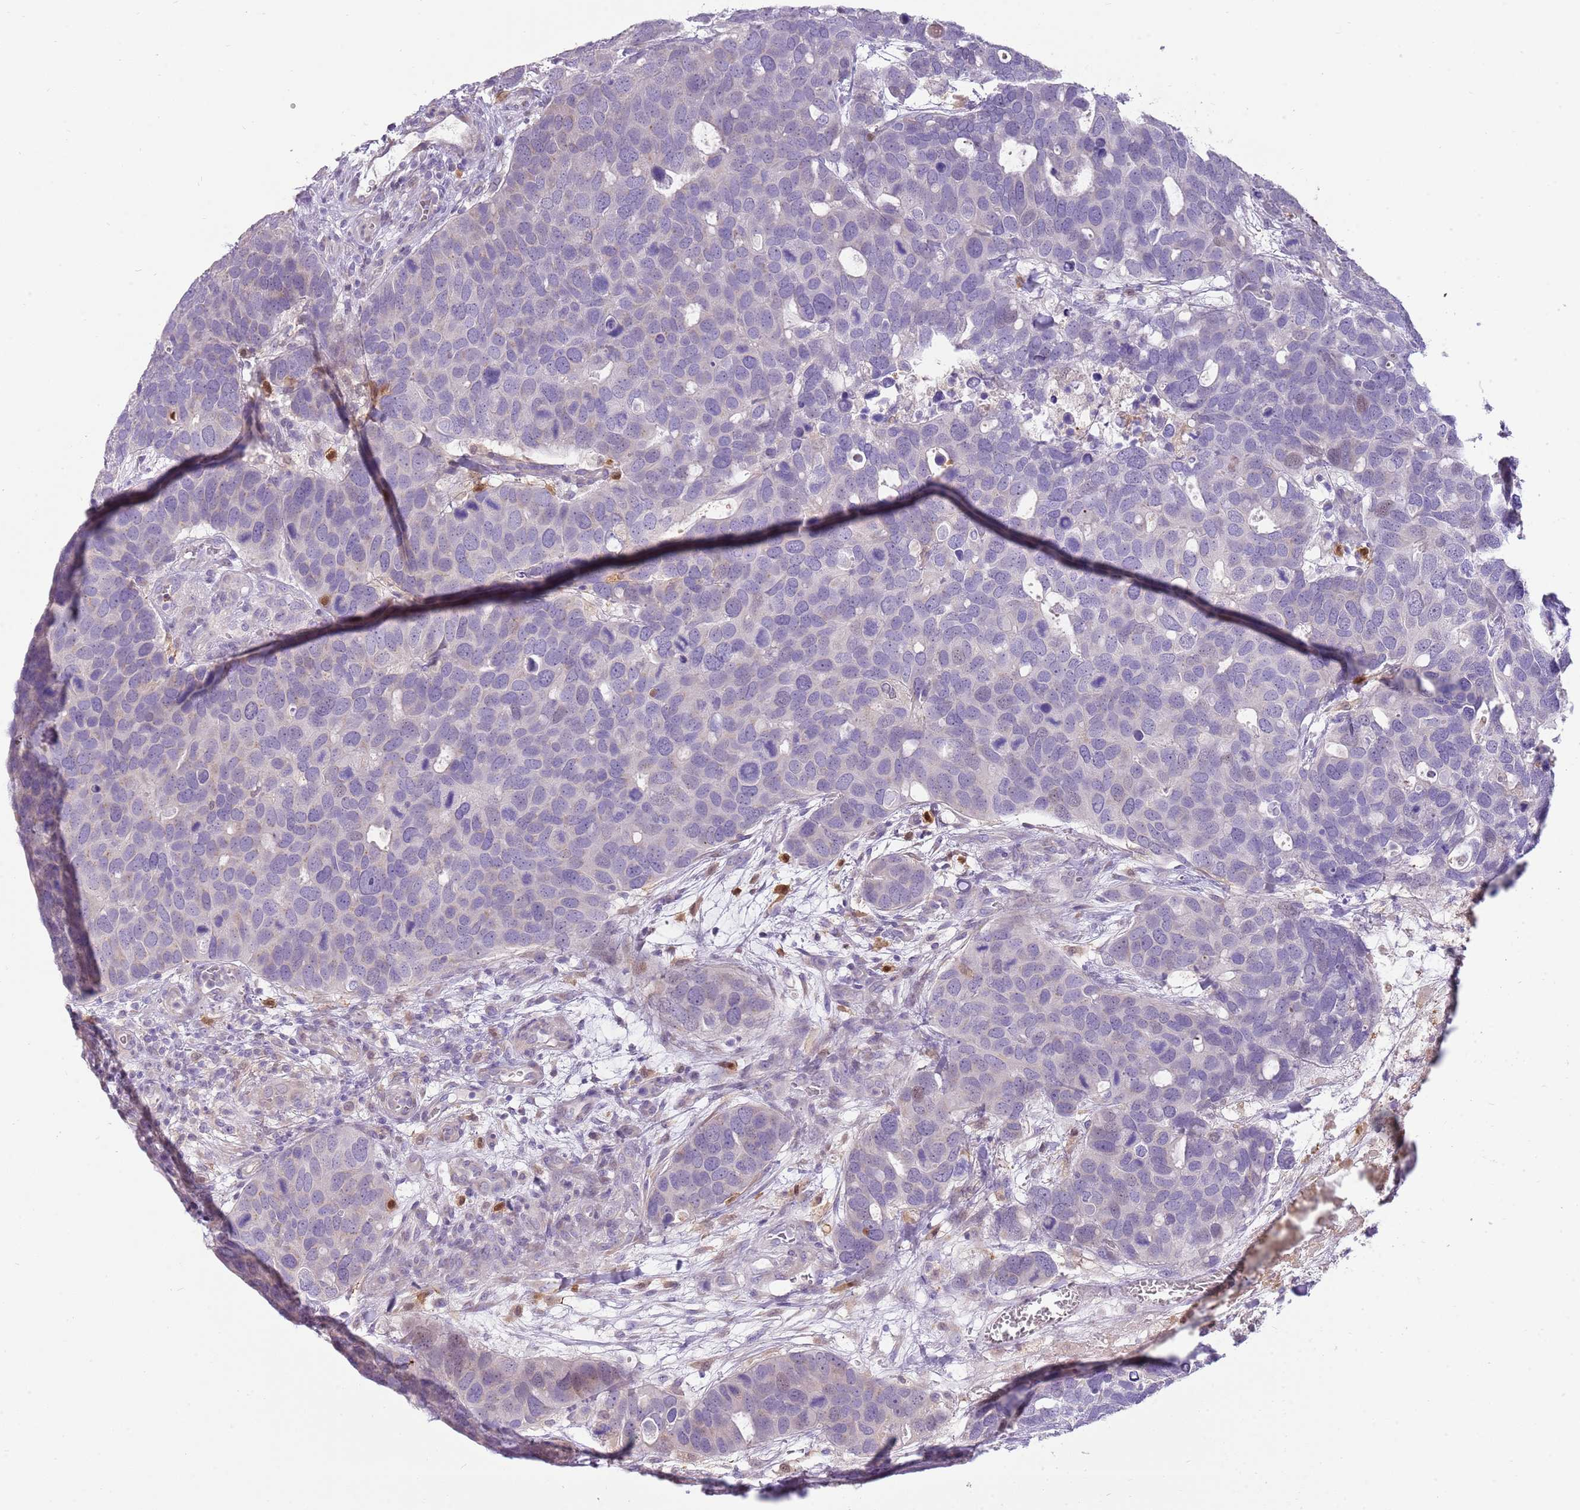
{"staining": {"intensity": "negative", "quantity": "none", "location": "none"}, "tissue": "breast cancer", "cell_type": "Tumor cells", "image_type": "cancer", "snomed": [{"axis": "morphology", "description": "Duct carcinoma"}, {"axis": "topography", "description": "Breast"}], "caption": "Protein analysis of breast cancer (infiltrating ductal carcinoma) reveals no significant positivity in tumor cells.", "gene": "DIPK1C", "patient": {"sex": "female", "age": 83}}